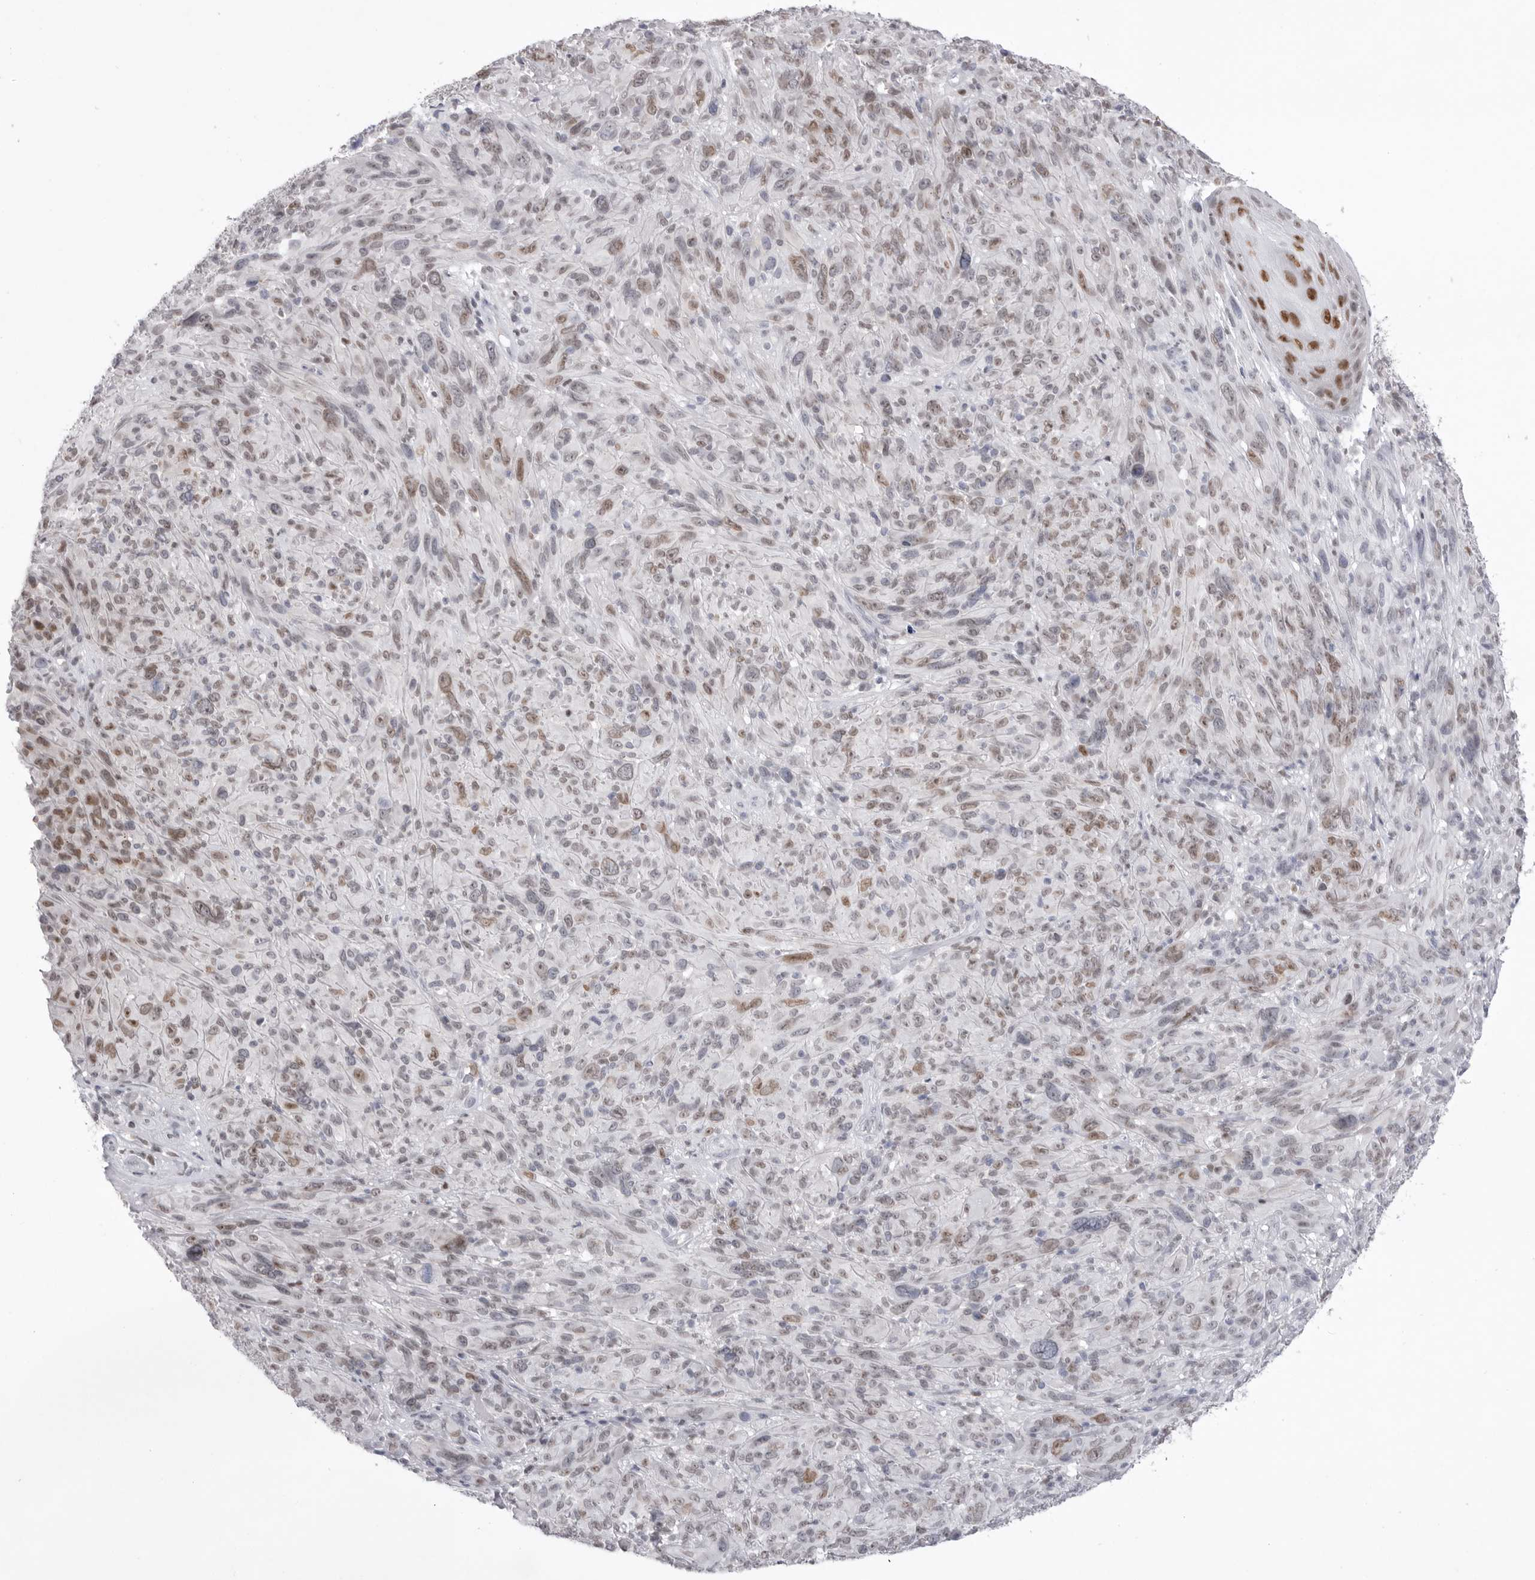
{"staining": {"intensity": "weak", "quantity": "25%-75%", "location": "nuclear"}, "tissue": "melanoma", "cell_type": "Tumor cells", "image_type": "cancer", "snomed": [{"axis": "morphology", "description": "Malignant melanoma, NOS"}, {"axis": "topography", "description": "Skin of head"}], "caption": "Immunohistochemistry micrograph of human melanoma stained for a protein (brown), which exhibits low levels of weak nuclear expression in about 25%-75% of tumor cells.", "gene": "ZBTB7B", "patient": {"sex": "male", "age": 96}}